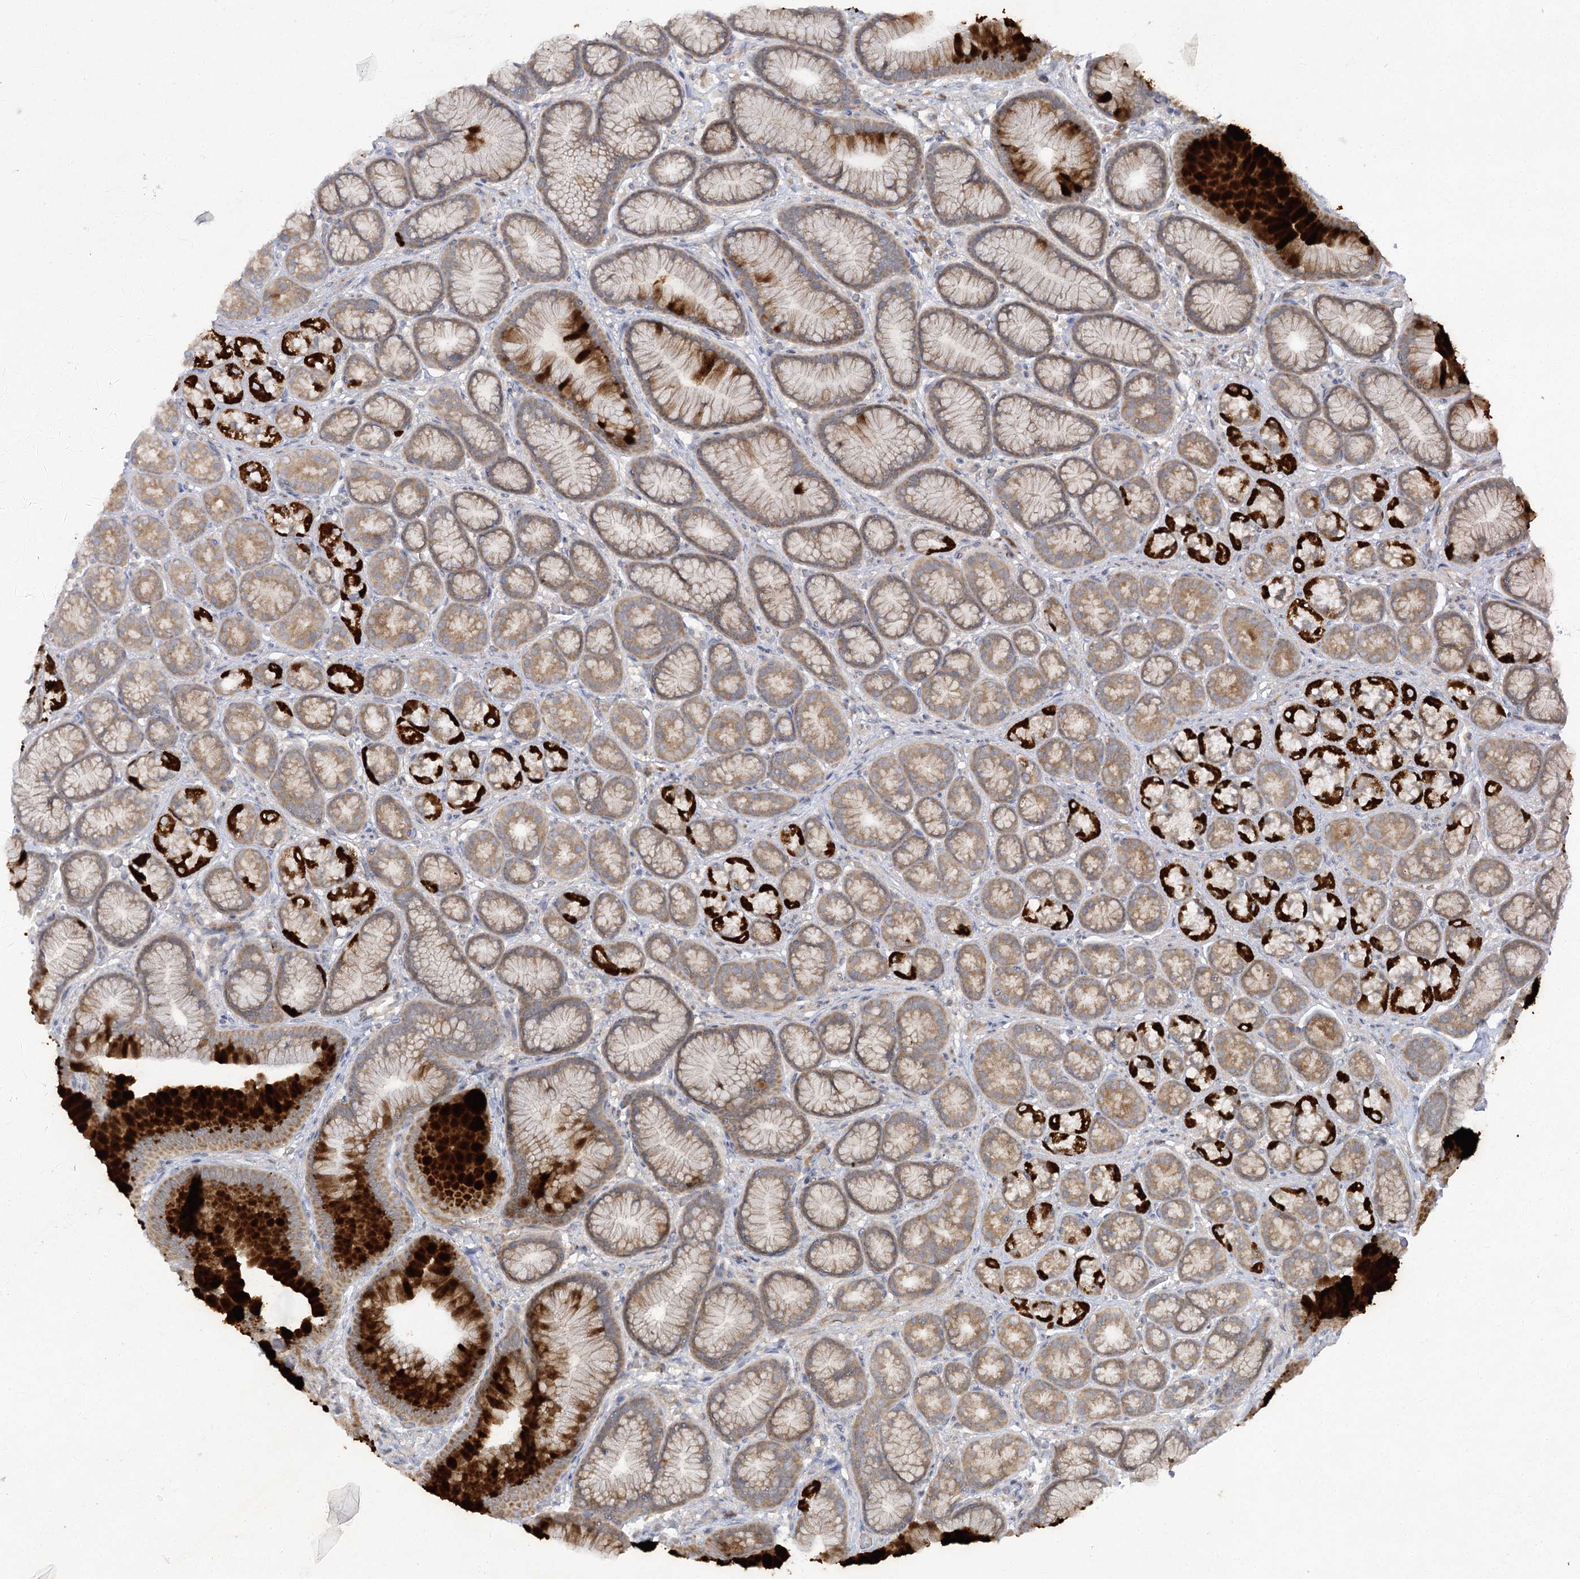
{"staining": {"intensity": "strong", "quantity": "25%-75%", "location": "cytoplasmic/membranous"}, "tissue": "stomach", "cell_type": "Glandular cells", "image_type": "normal", "snomed": [{"axis": "morphology", "description": "Normal tissue, NOS"}, {"axis": "morphology", "description": "Adenocarcinoma, NOS"}, {"axis": "morphology", "description": "Adenocarcinoma, High grade"}, {"axis": "topography", "description": "Stomach, upper"}, {"axis": "topography", "description": "Stomach"}], "caption": "Benign stomach exhibits strong cytoplasmic/membranous expression in about 25%-75% of glandular cells, visualized by immunohistochemistry.", "gene": "TRAF3IP1", "patient": {"sex": "female", "age": 65}}